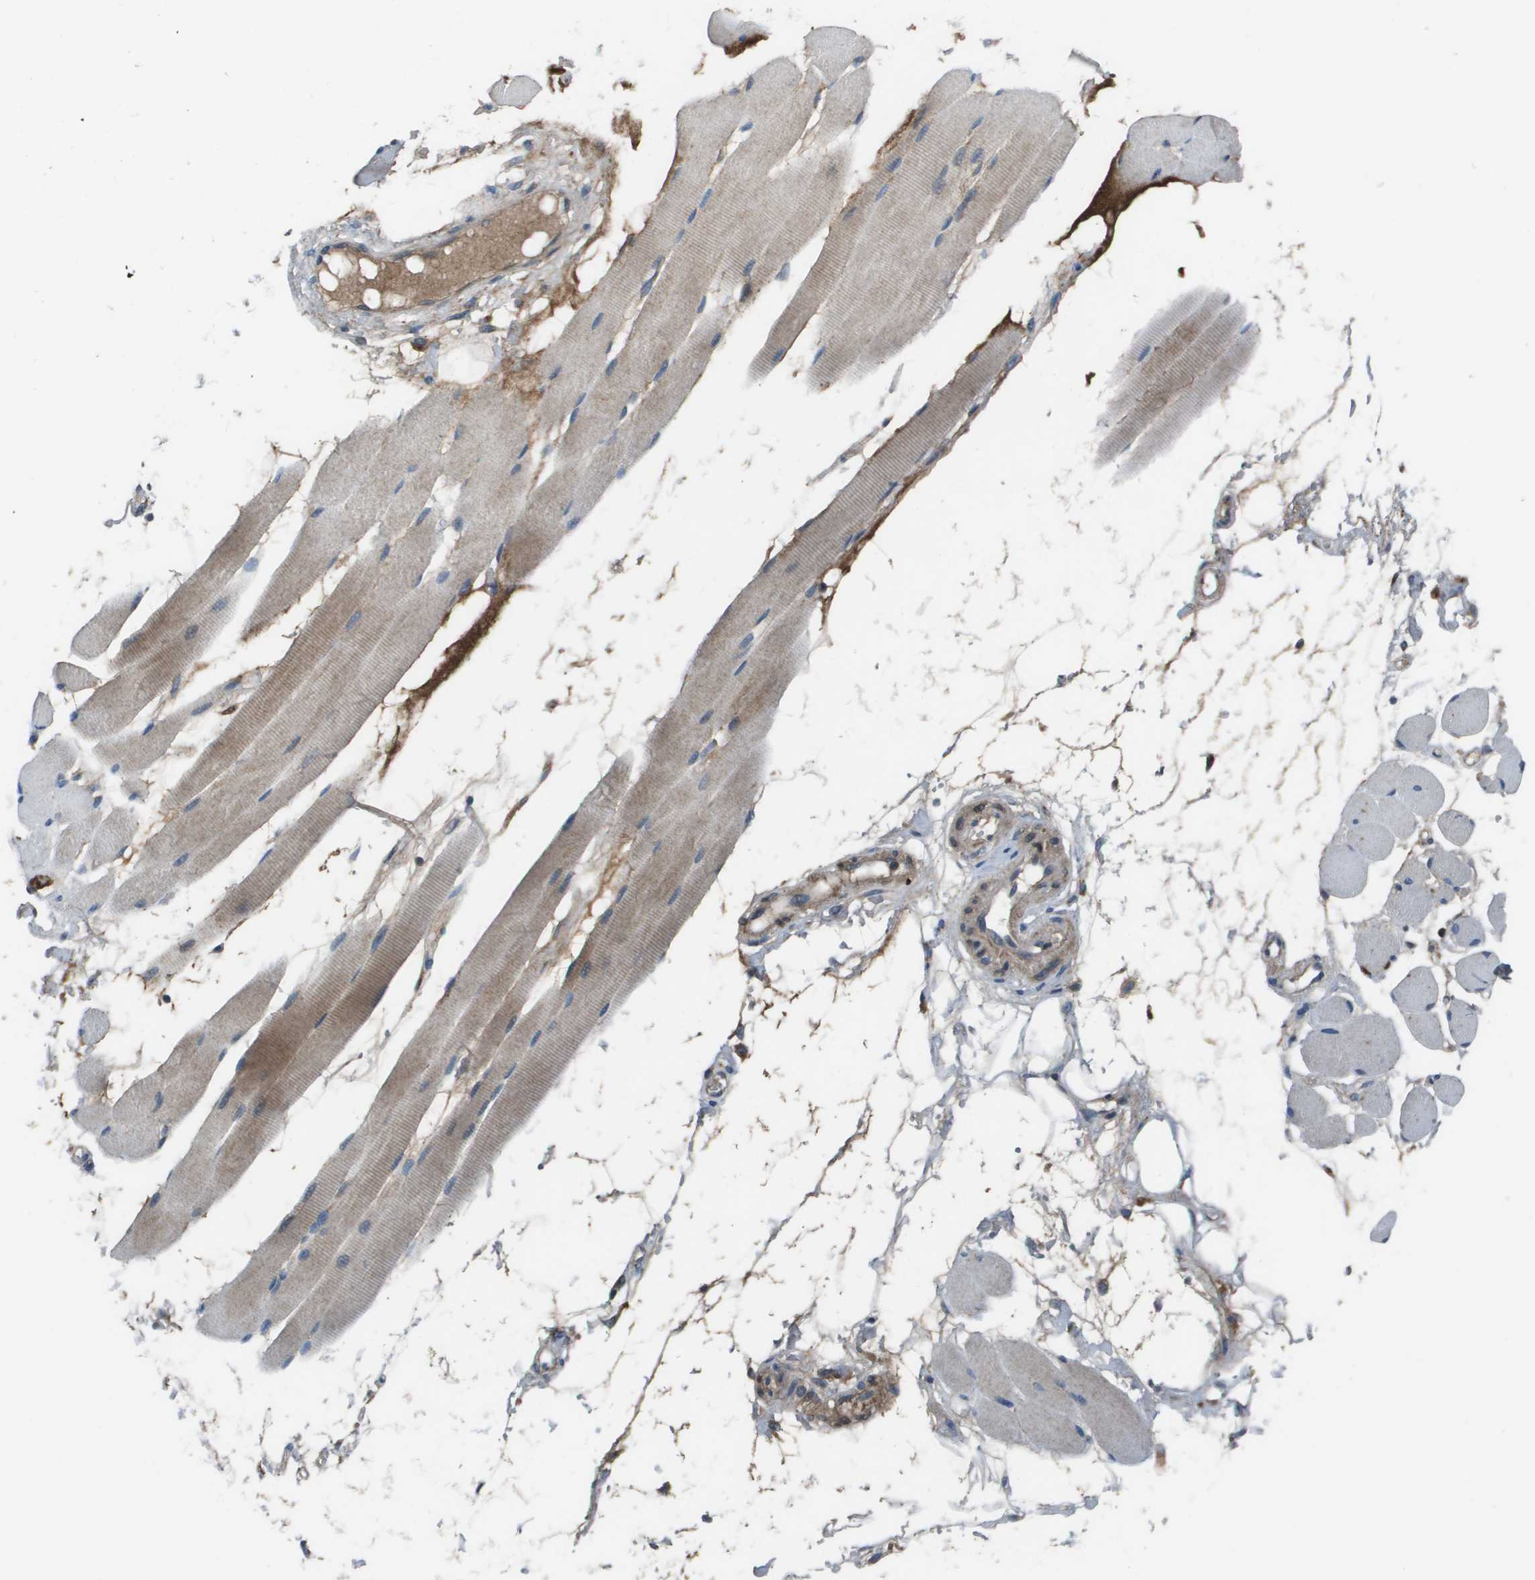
{"staining": {"intensity": "weak", "quantity": "<25%", "location": "cytoplasmic/membranous"}, "tissue": "skeletal muscle", "cell_type": "Myocytes", "image_type": "normal", "snomed": [{"axis": "morphology", "description": "Normal tissue, NOS"}, {"axis": "topography", "description": "Skeletal muscle"}, {"axis": "topography", "description": "Peripheral nerve tissue"}], "caption": "A high-resolution histopathology image shows immunohistochemistry staining of unremarkable skeletal muscle, which exhibits no significant positivity in myocytes.", "gene": "PCOLCE", "patient": {"sex": "female", "age": 84}}